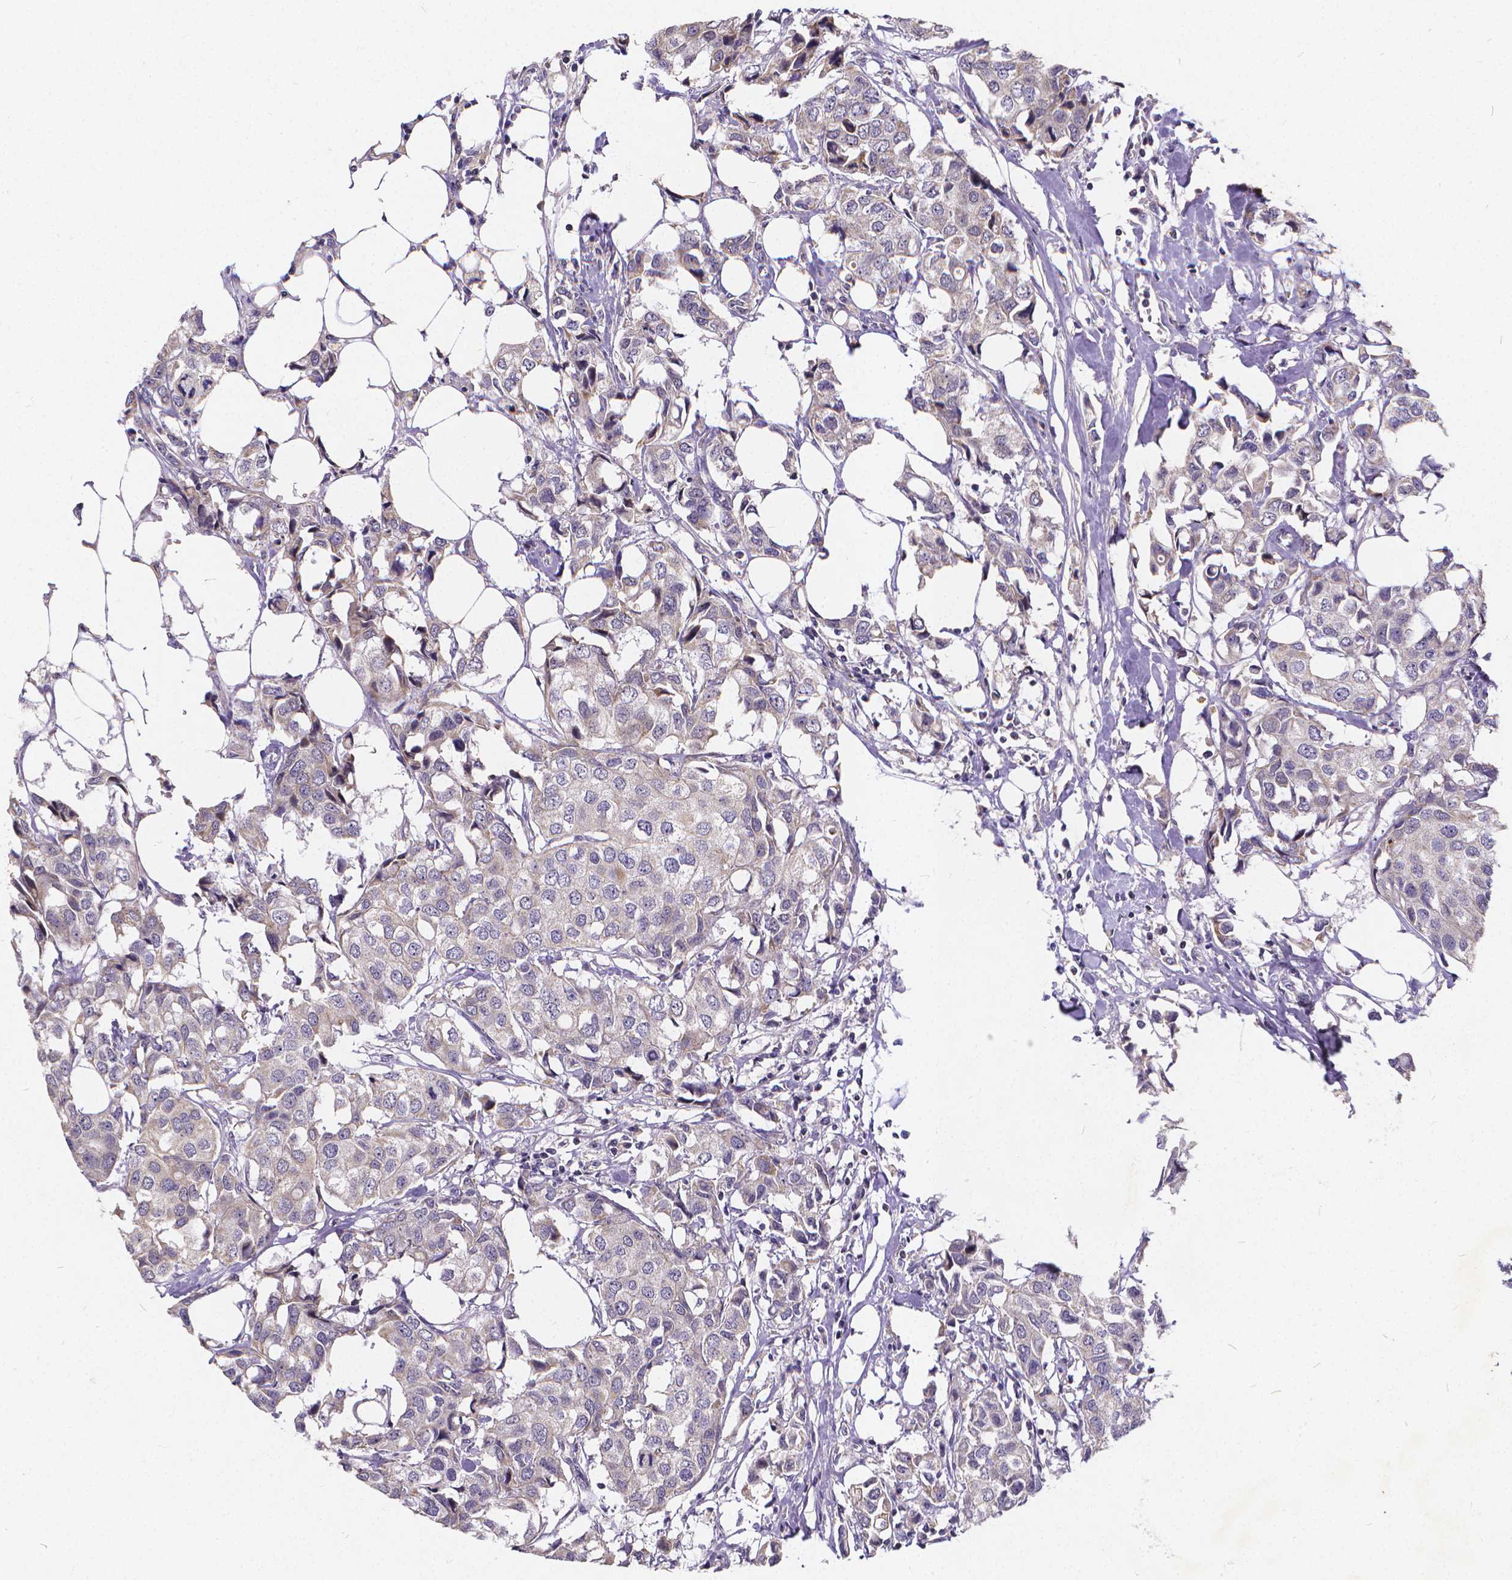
{"staining": {"intensity": "negative", "quantity": "none", "location": "none"}, "tissue": "breast cancer", "cell_type": "Tumor cells", "image_type": "cancer", "snomed": [{"axis": "morphology", "description": "Duct carcinoma"}, {"axis": "topography", "description": "Breast"}], "caption": "Histopathology image shows no protein staining in tumor cells of infiltrating ductal carcinoma (breast) tissue. The staining was performed using DAB to visualize the protein expression in brown, while the nuclei were stained in blue with hematoxylin (Magnification: 20x).", "gene": "GLRB", "patient": {"sex": "female", "age": 80}}